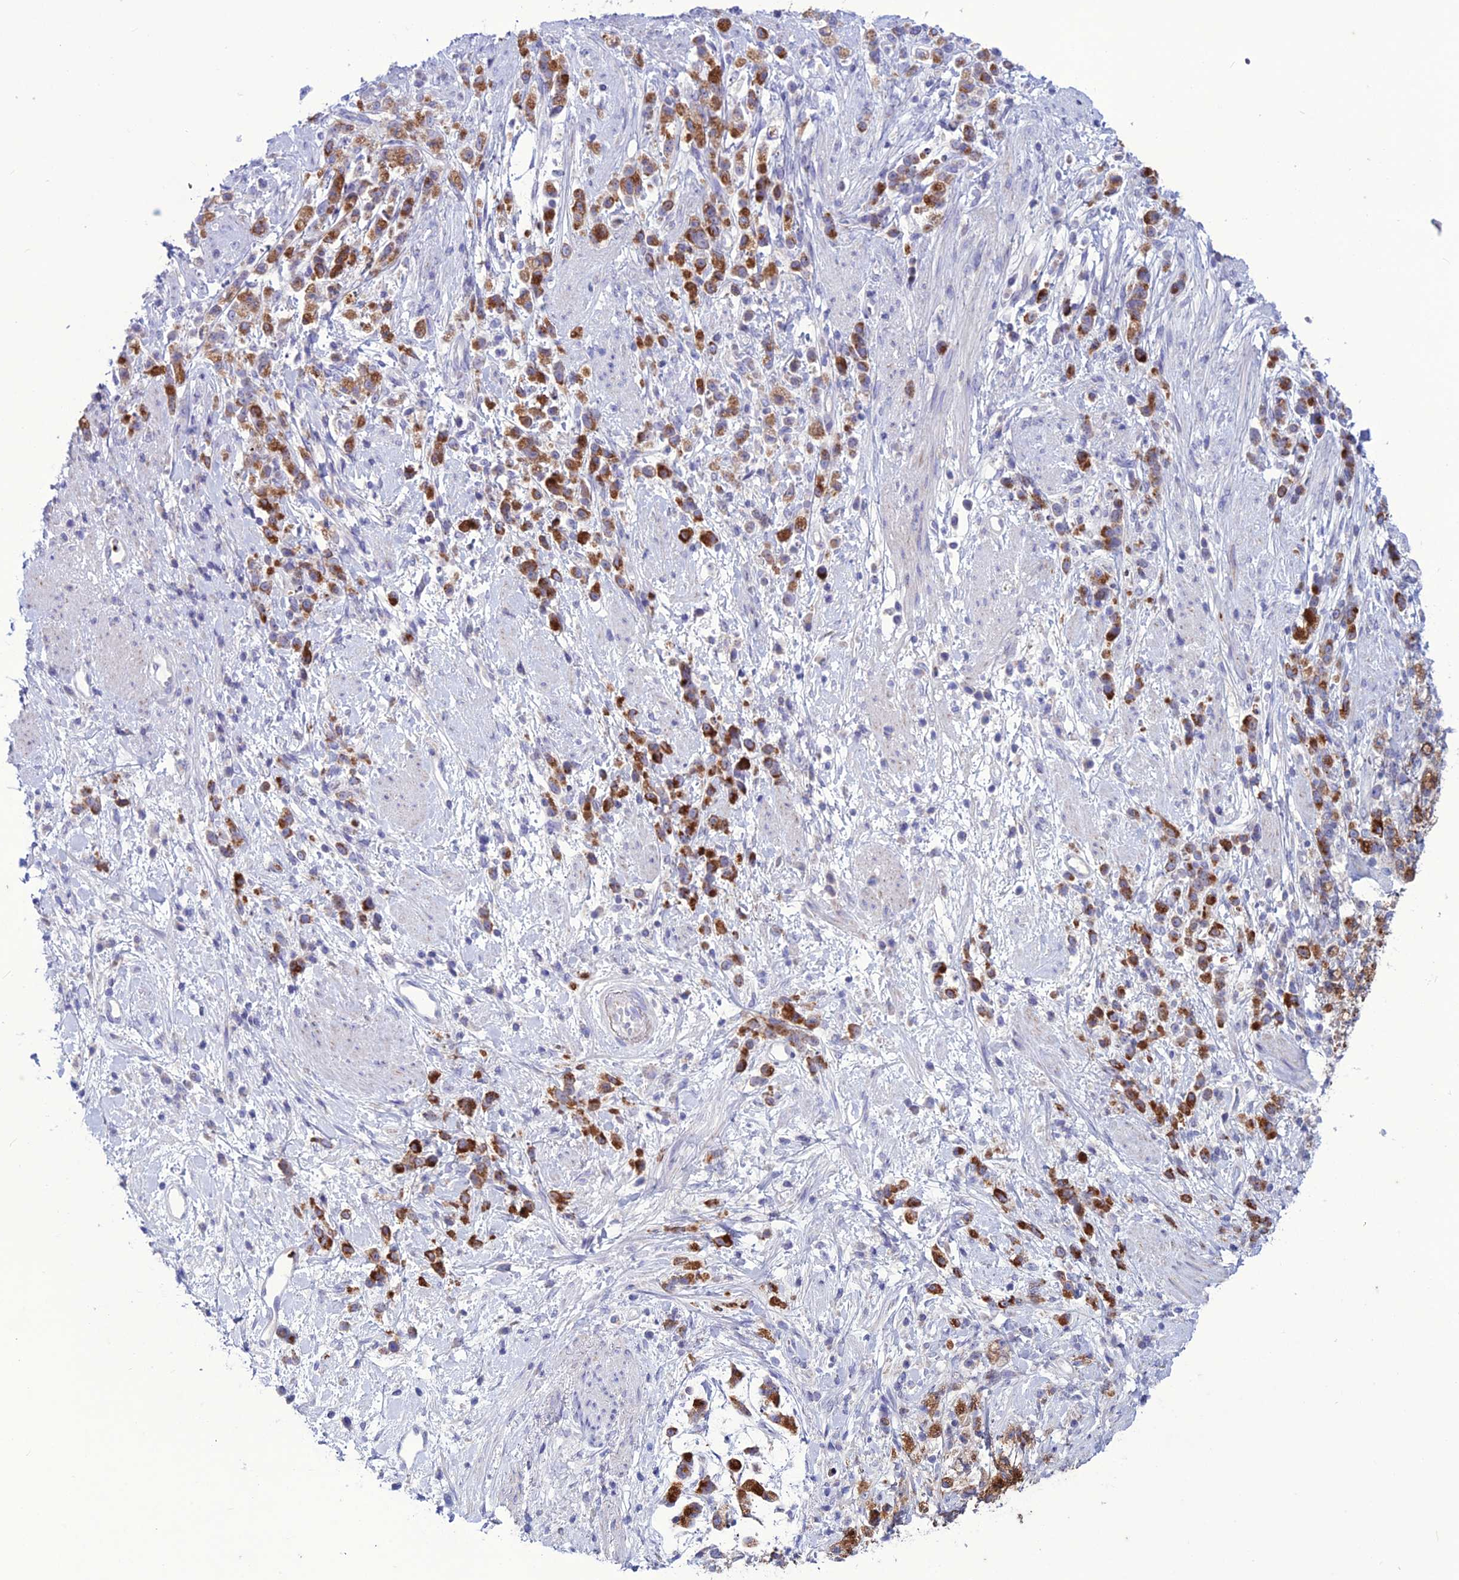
{"staining": {"intensity": "moderate", "quantity": "25%-75%", "location": "cytoplasmic/membranous"}, "tissue": "stomach cancer", "cell_type": "Tumor cells", "image_type": "cancer", "snomed": [{"axis": "morphology", "description": "Adenocarcinoma, NOS"}, {"axis": "topography", "description": "Stomach"}], "caption": "The histopathology image reveals a brown stain indicating the presence of a protein in the cytoplasmic/membranous of tumor cells in stomach adenocarcinoma. The staining is performed using DAB brown chromogen to label protein expression. The nuclei are counter-stained blue using hematoxylin.", "gene": "C21orf140", "patient": {"sex": "female", "age": 60}}